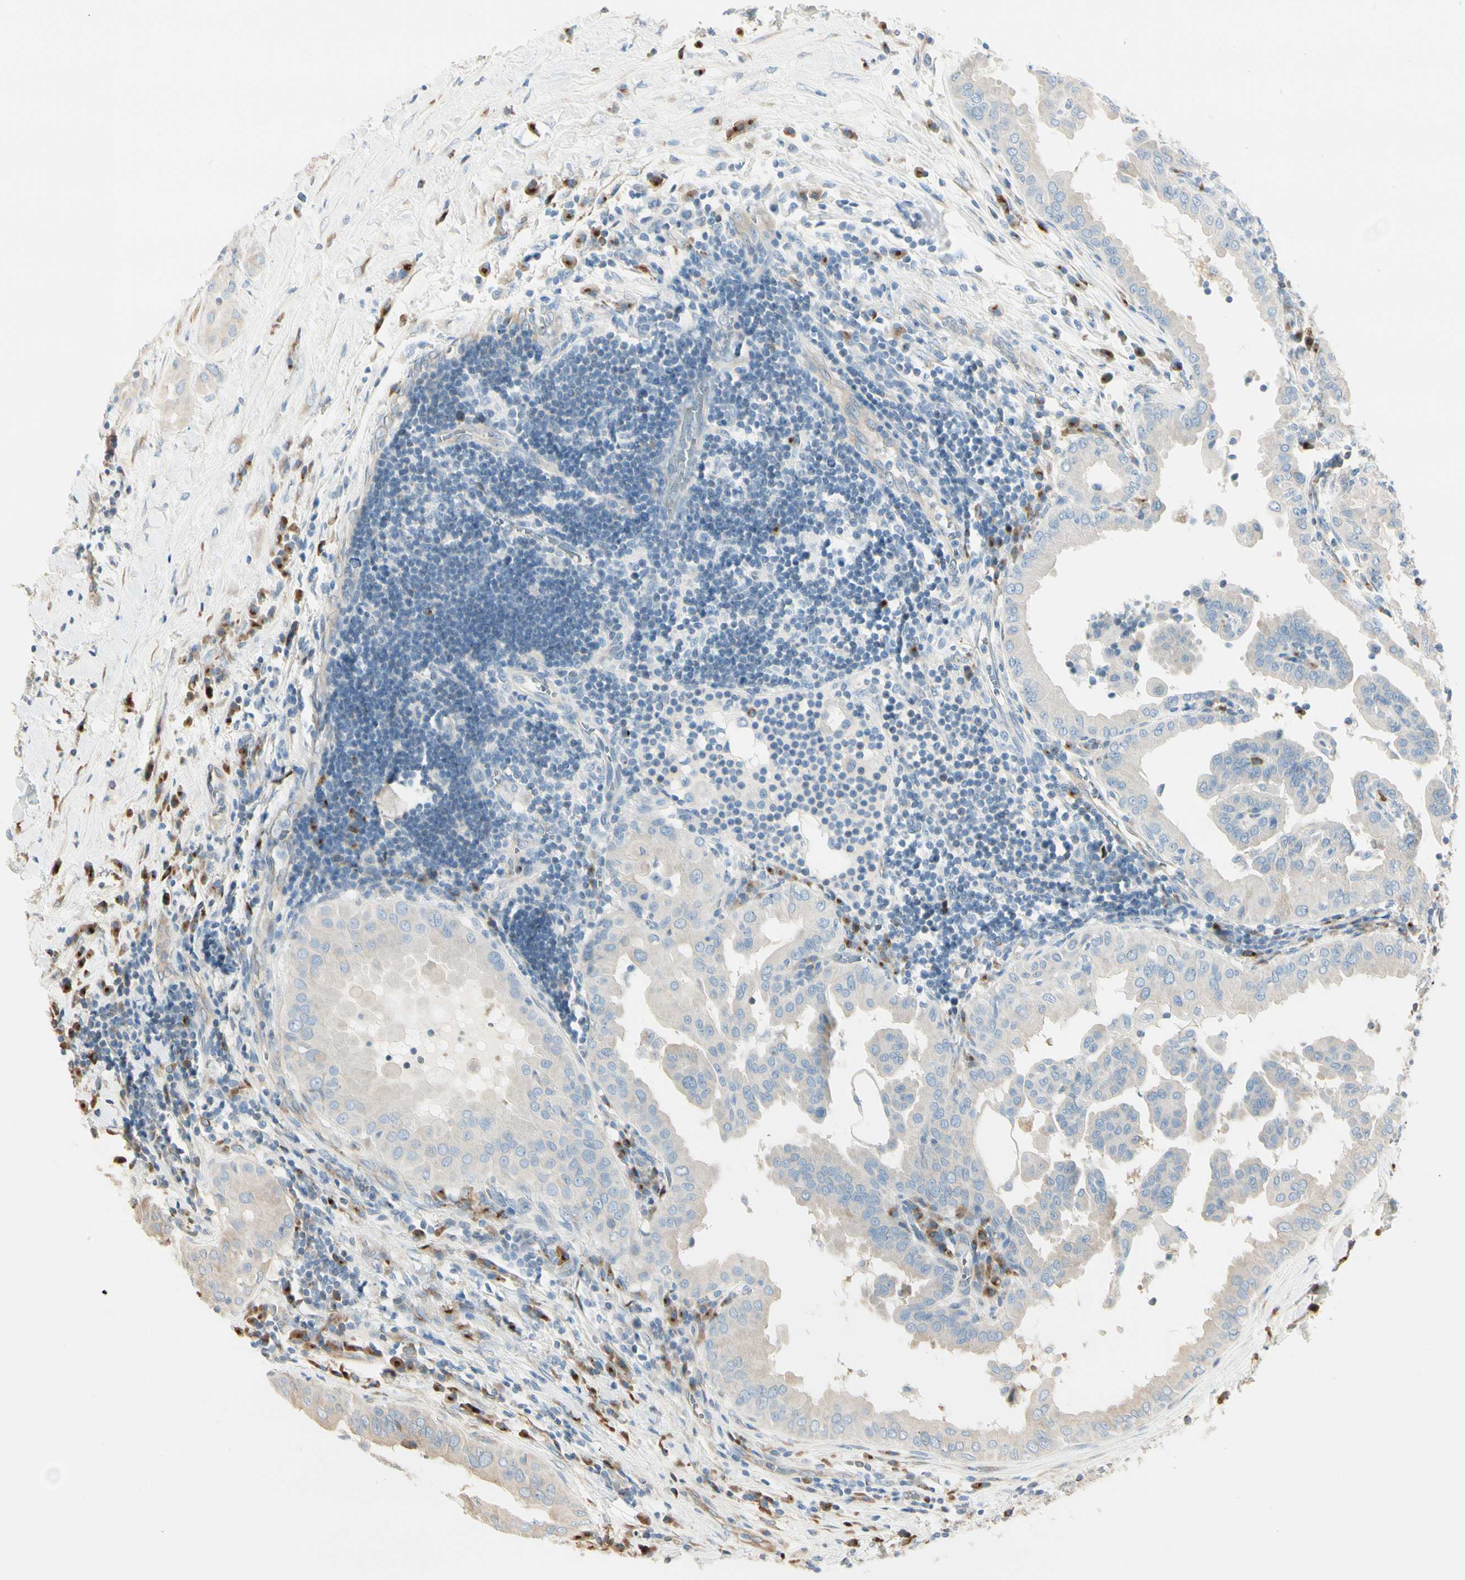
{"staining": {"intensity": "negative", "quantity": "none", "location": "none"}, "tissue": "thyroid cancer", "cell_type": "Tumor cells", "image_type": "cancer", "snomed": [{"axis": "morphology", "description": "Papillary adenocarcinoma, NOS"}, {"axis": "topography", "description": "Thyroid gland"}], "caption": "The photomicrograph reveals no staining of tumor cells in thyroid papillary adenocarcinoma.", "gene": "NUCB2", "patient": {"sex": "male", "age": 33}}